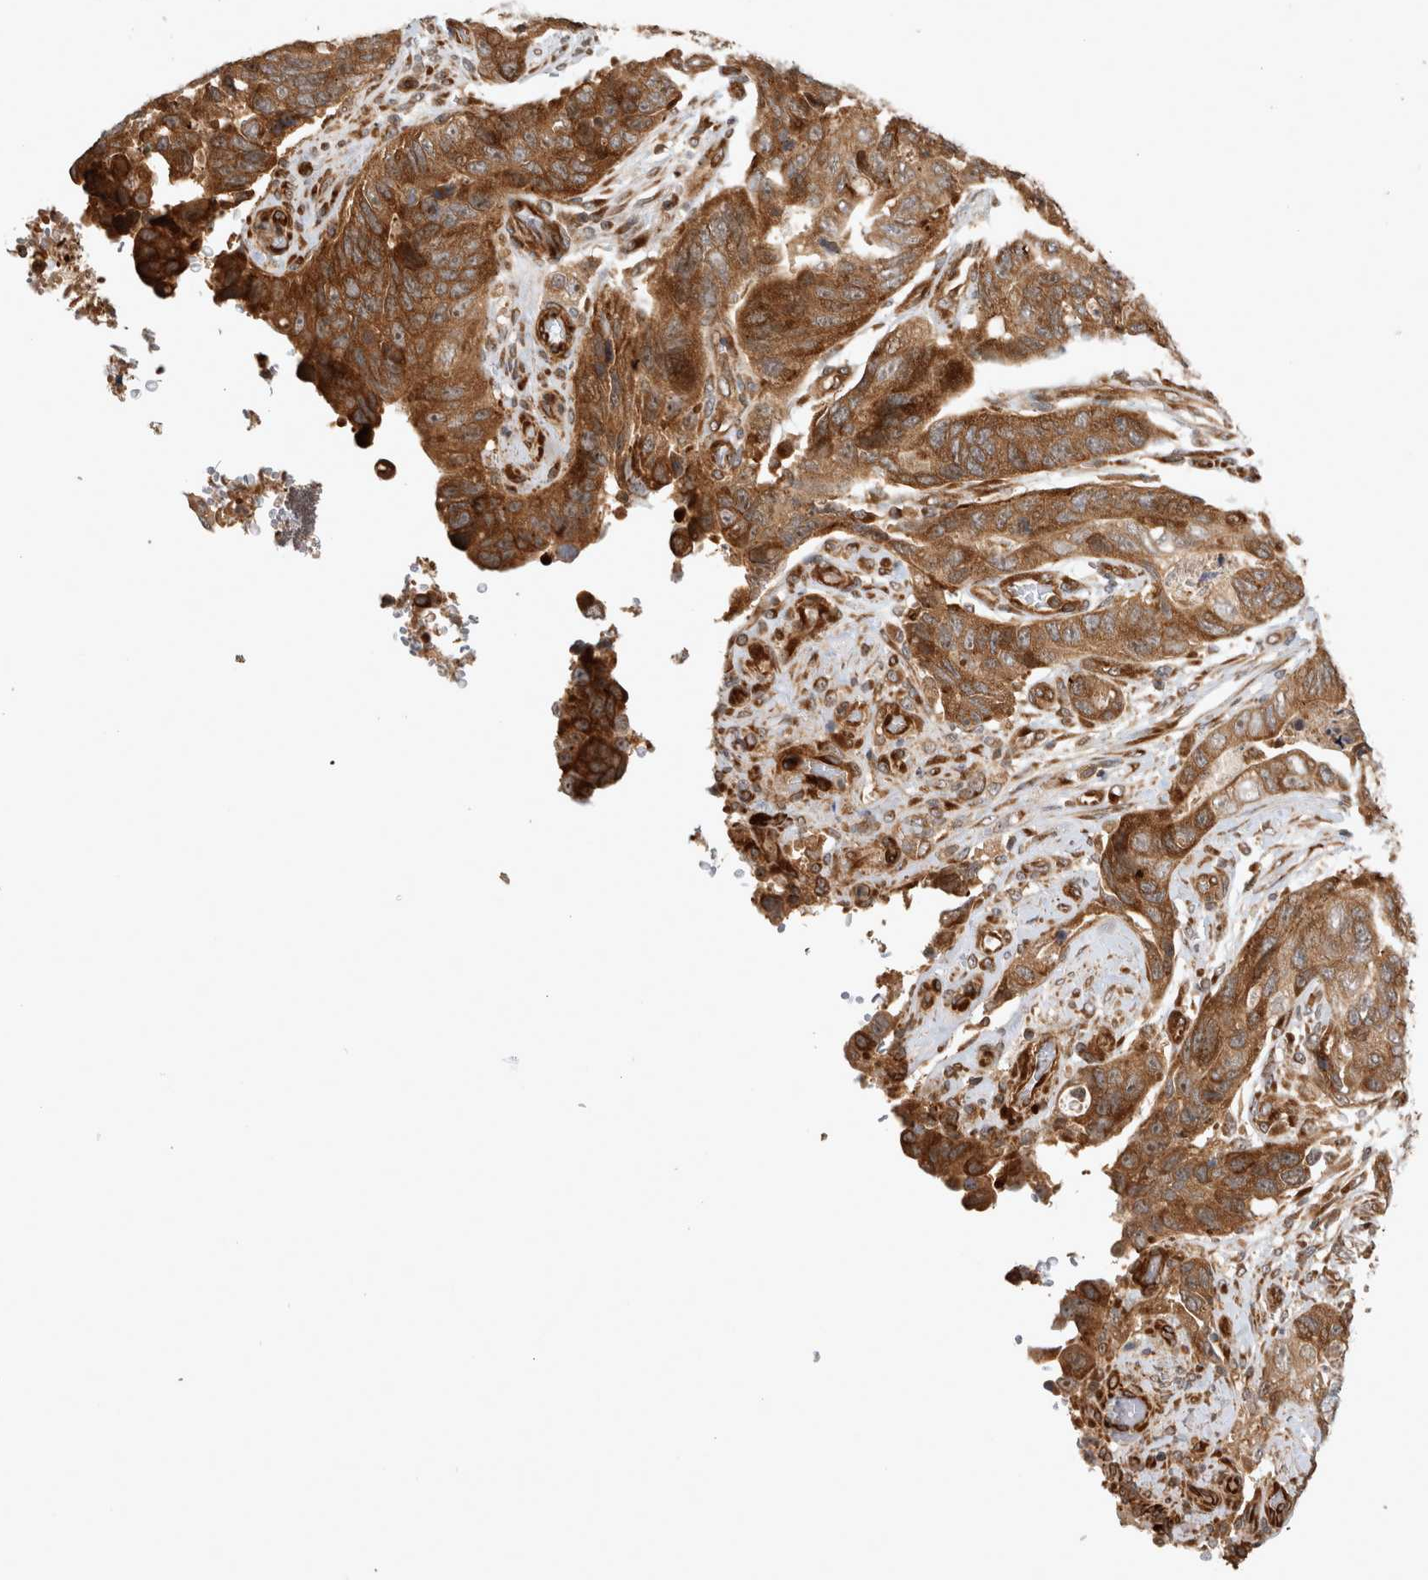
{"staining": {"intensity": "moderate", "quantity": ">75%", "location": "cytoplasmic/membranous"}, "tissue": "stomach cancer", "cell_type": "Tumor cells", "image_type": "cancer", "snomed": [{"axis": "morphology", "description": "Adenocarcinoma, NOS"}, {"axis": "topography", "description": "Stomach"}], "caption": "Immunohistochemistry of adenocarcinoma (stomach) displays medium levels of moderate cytoplasmic/membranous positivity in about >75% of tumor cells. The staining was performed using DAB to visualize the protein expression in brown, while the nuclei were stained in blue with hematoxylin (Magnification: 20x).", "gene": "PCDHB15", "patient": {"sex": "female", "age": 89}}